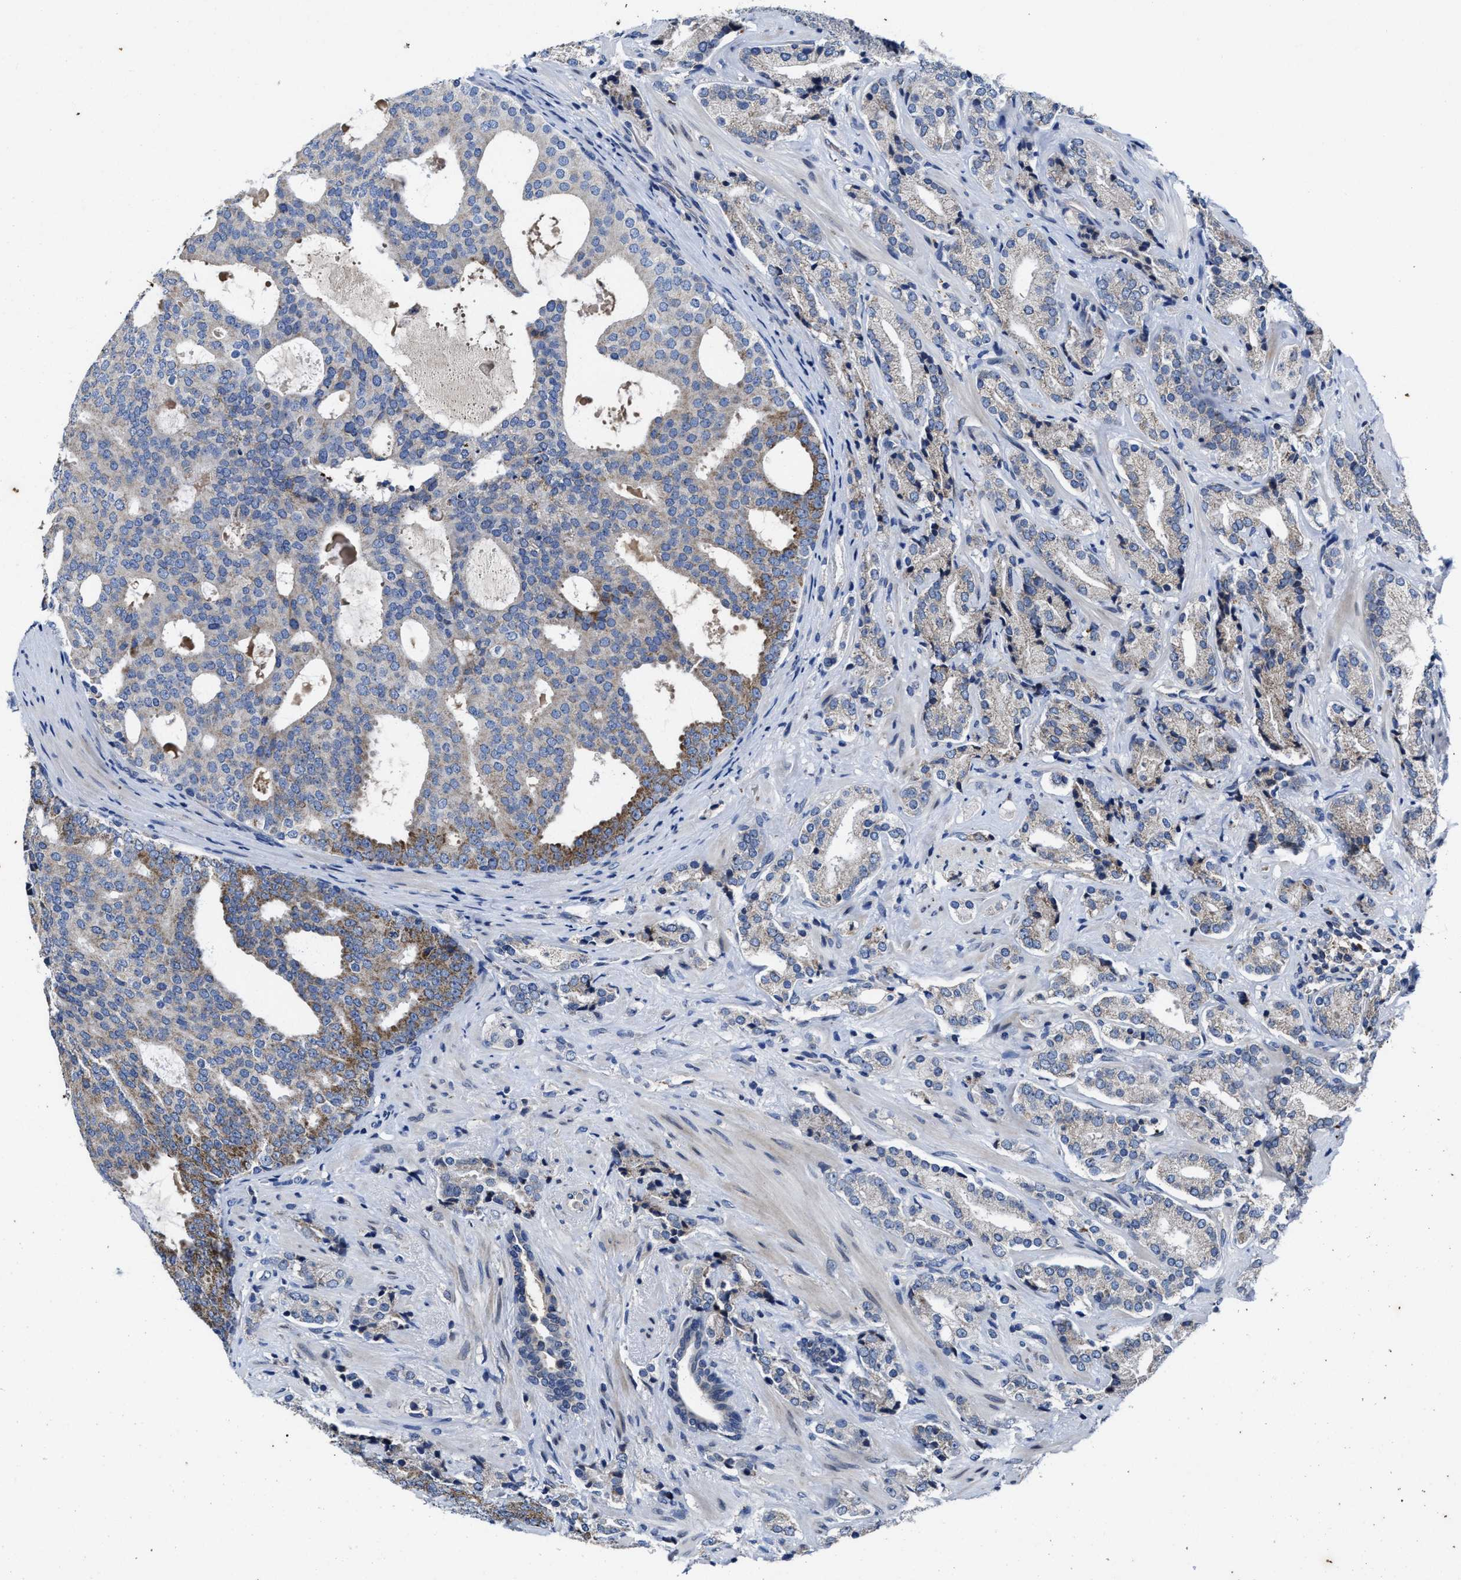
{"staining": {"intensity": "weak", "quantity": "<25%", "location": "cytoplasmic/membranous"}, "tissue": "prostate cancer", "cell_type": "Tumor cells", "image_type": "cancer", "snomed": [{"axis": "morphology", "description": "Adenocarcinoma, High grade"}, {"axis": "topography", "description": "Prostate"}], "caption": "Micrograph shows no significant protein positivity in tumor cells of prostate cancer (high-grade adenocarcinoma).", "gene": "CACNA1D", "patient": {"sex": "male", "age": 71}}